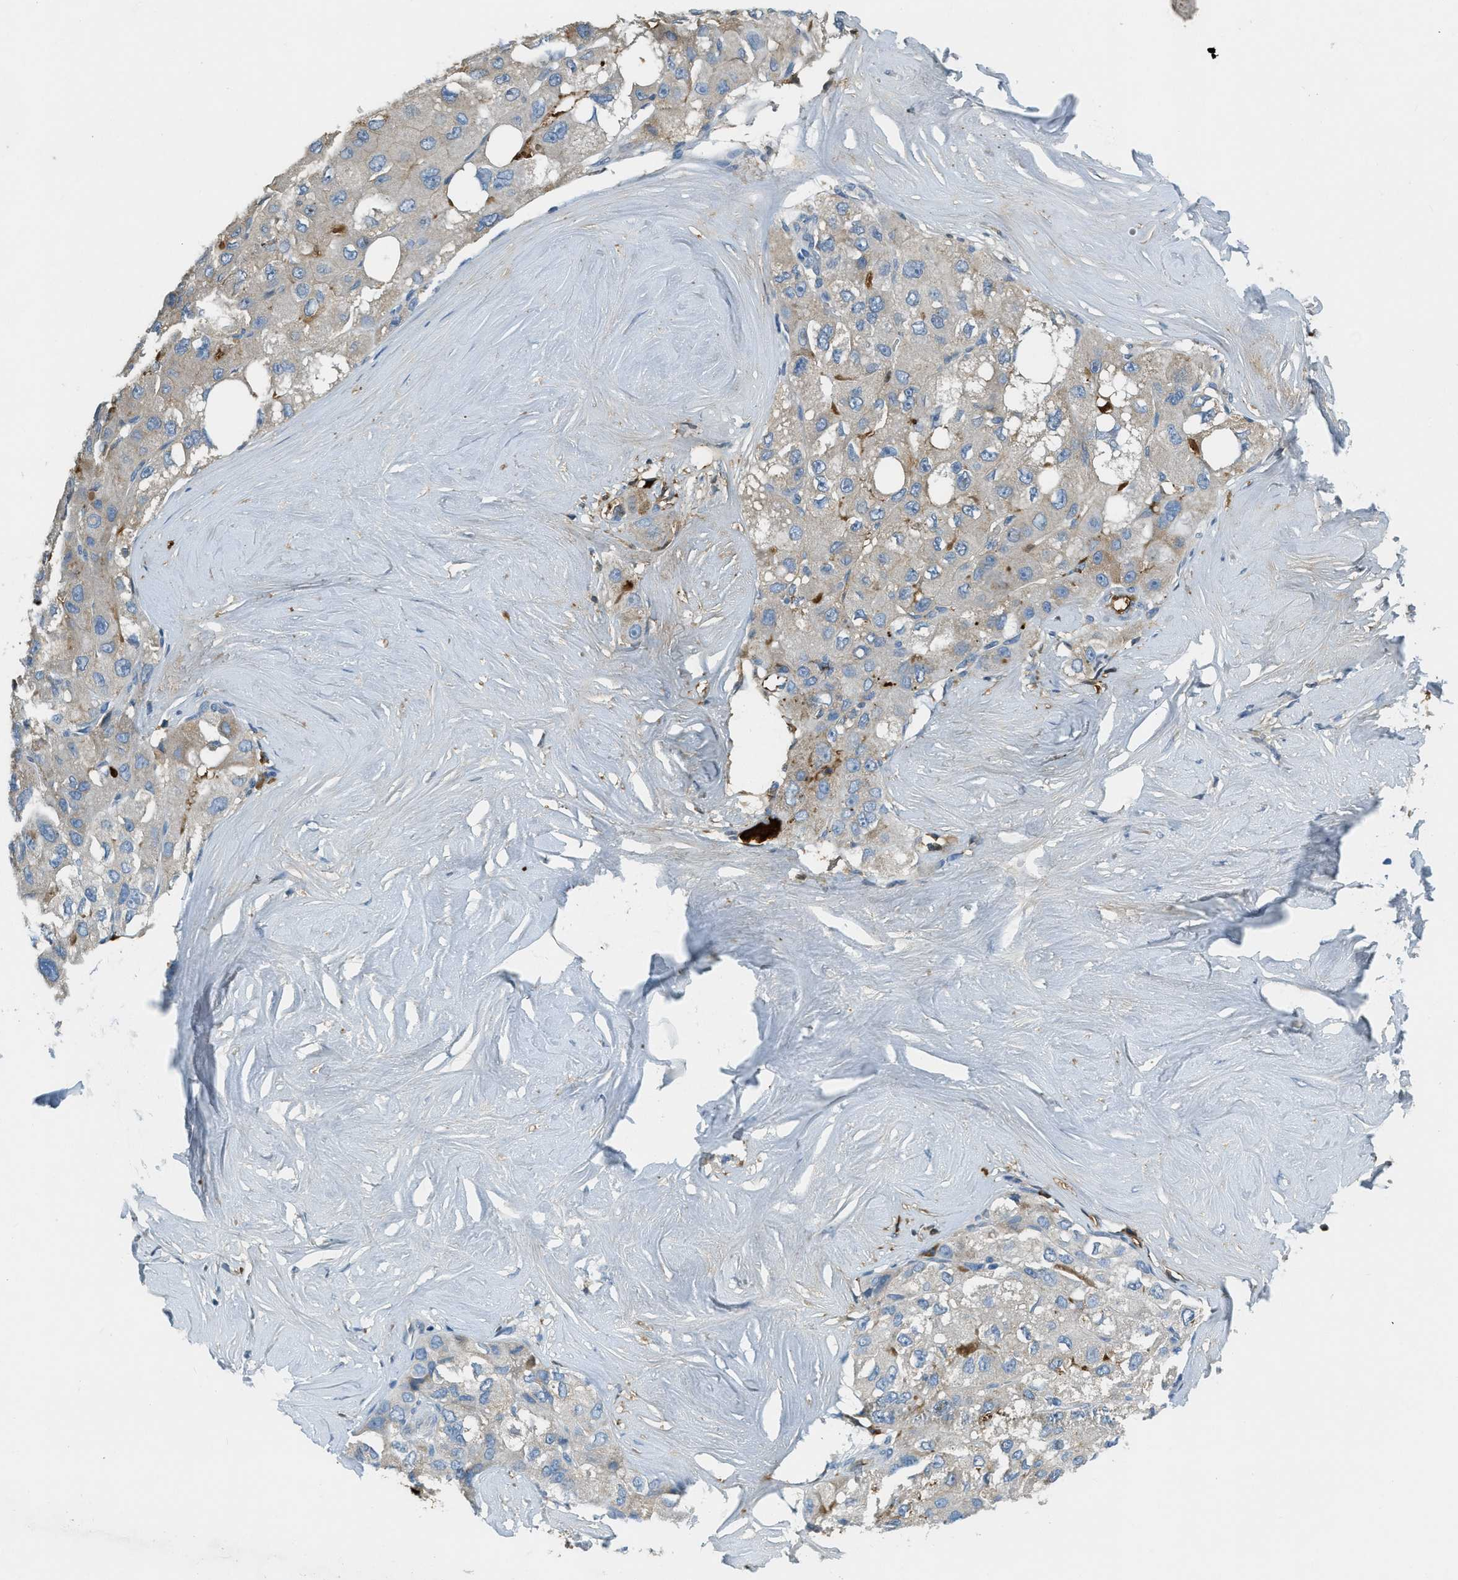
{"staining": {"intensity": "weak", "quantity": ">75%", "location": "cytoplasmic/membranous"}, "tissue": "liver cancer", "cell_type": "Tumor cells", "image_type": "cancer", "snomed": [{"axis": "morphology", "description": "Carcinoma, Hepatocellular, NOS"}, {"axis": "topography", "description": "Liver"}], "caption": "Tumor cells demonstrate low levels of weak cytoplasmic/membranous expression in approximately >75% of cells in liver cancer (hepatocellular carcinoma).", "gene": "PRTN3", "patient": {"sex": "male", "age": 80}}